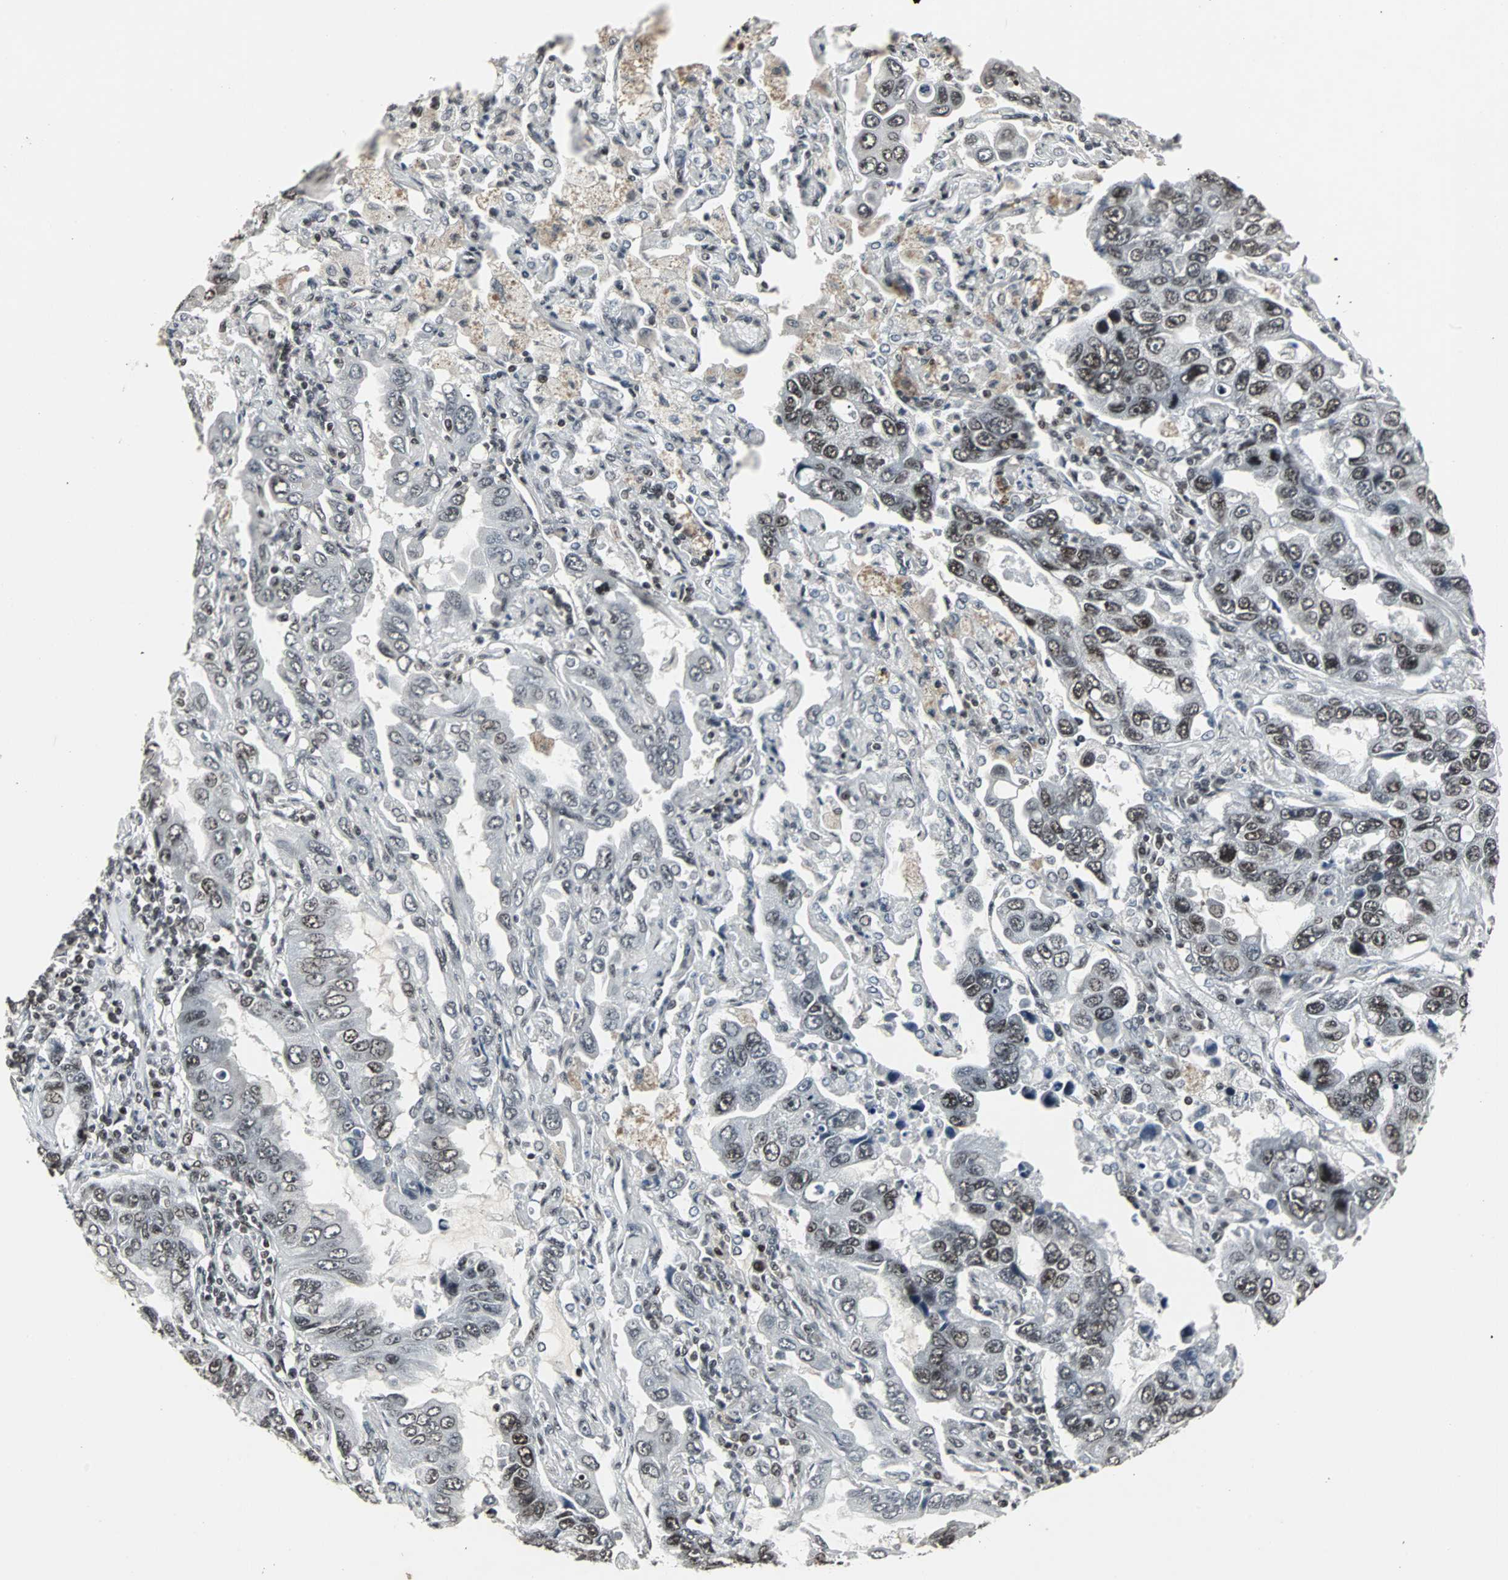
{"staining": {"intensity": "moderate", "quantity": "25%-75%", "location": "nuclear"}, "tissue": "lung cancer", "cell_type": "Tumor cells", "image_type": "cancer", "snomed": [{"axis": "morphology", "description": "Adenocarcinoma, NOS"}, {"axis": "topography", "description": "Lung"}], "caption": "High-power microscopy captured an IHC histopathology image of lung cancer, revealing moderate nuclear expression in approximately 25%-75% of tumor cells. (Brightfield microscopy of DAB IHC at high magnification).", "gene": "PNKP", "patient": {"sex": "male", "age": 64}}